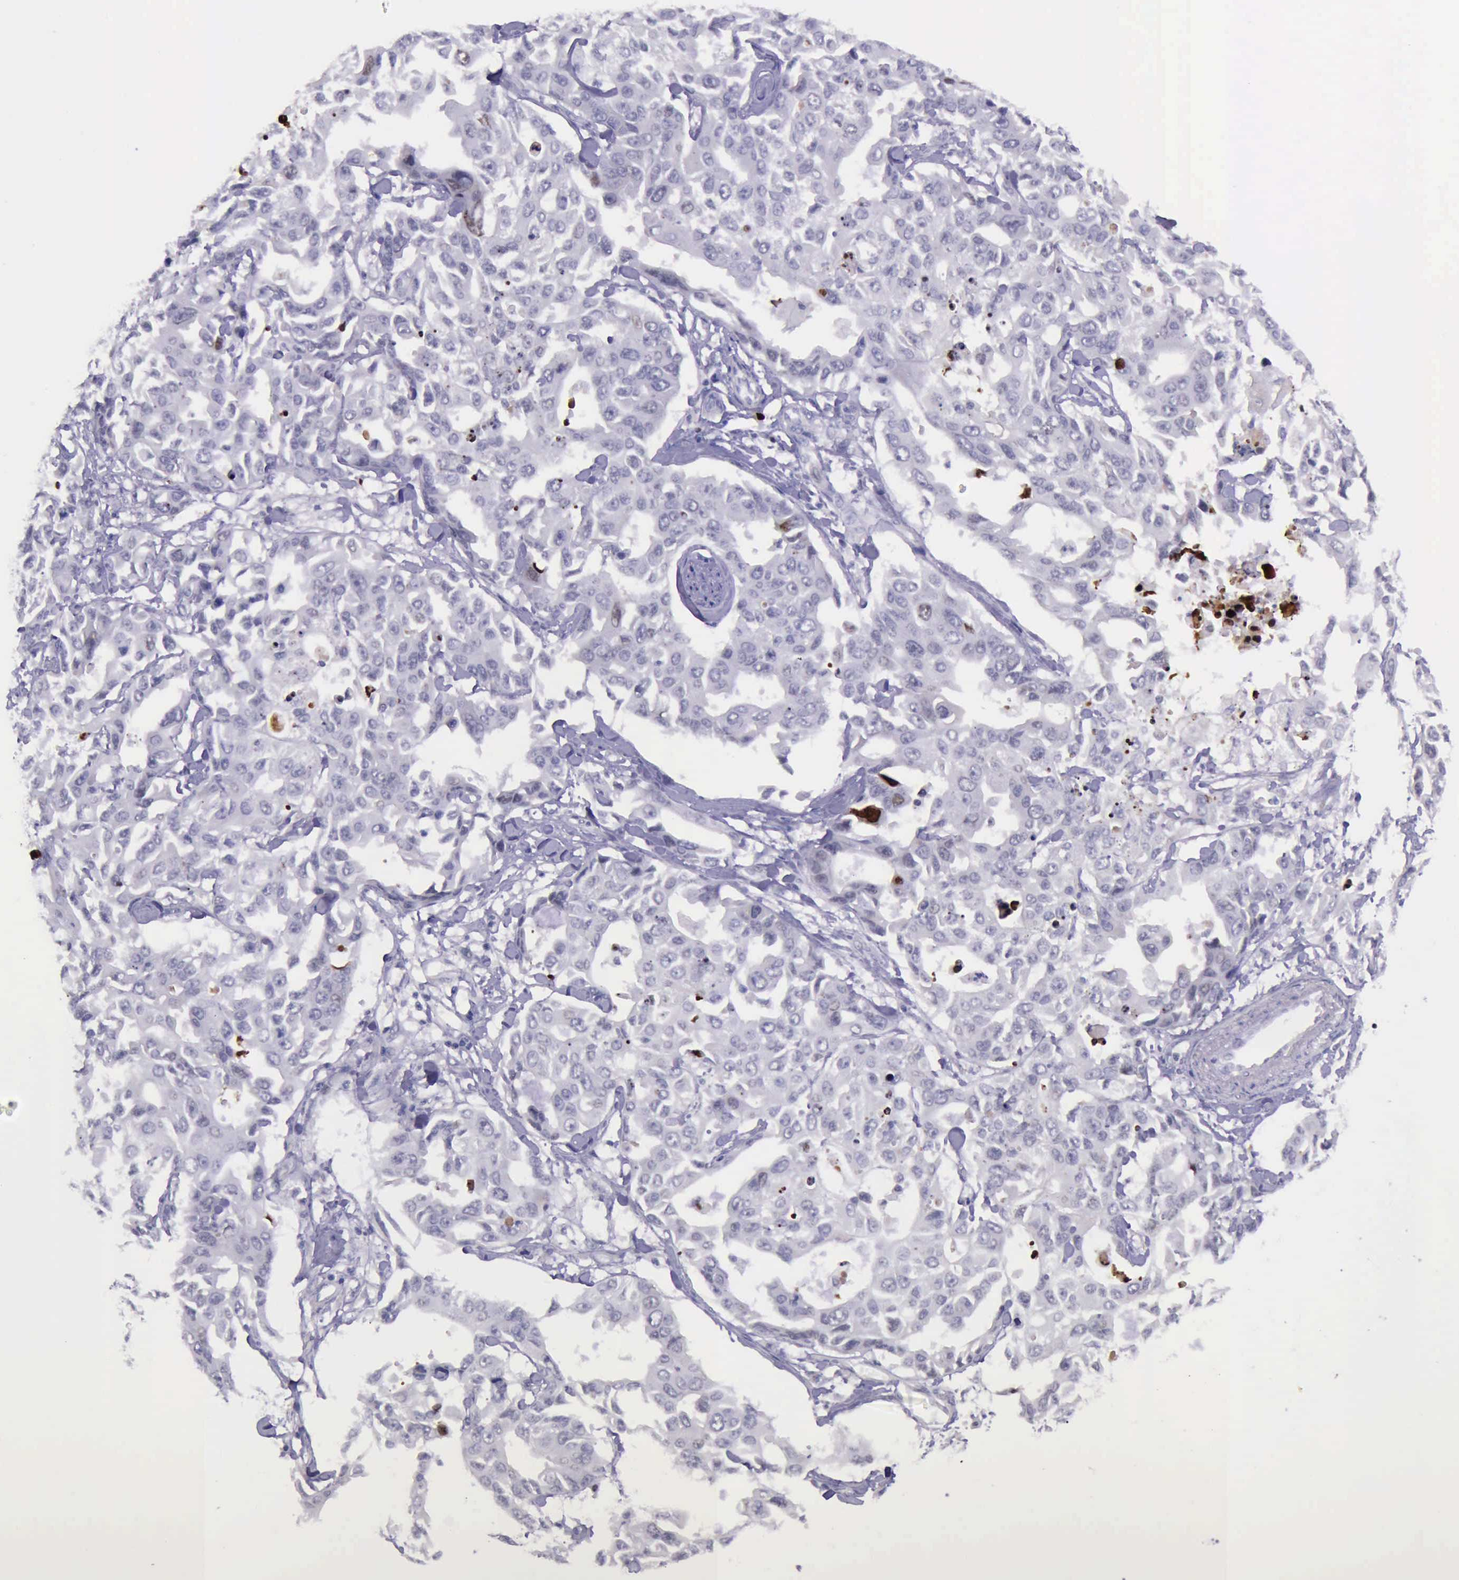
{"staining": {"intensity": "strong", "quantity": "<25%", "location": "nuclear"}, "tissue": "lung cancer", "cell_type": "Tumor cells", "image_type": "cancer", "snomed": [{"axis": "morphology", "description": "Adenocarcinoma, NOS"}, {"axis": "topography", "description": "Lung"}], "caption": "Protein expression analysis of lung cancer (adenocarcinoma) shows strong nuclear staining in approximately <25% of tumor cells.", "gene": "PARP1", "patient": {"sex": "male", "age": 64}}